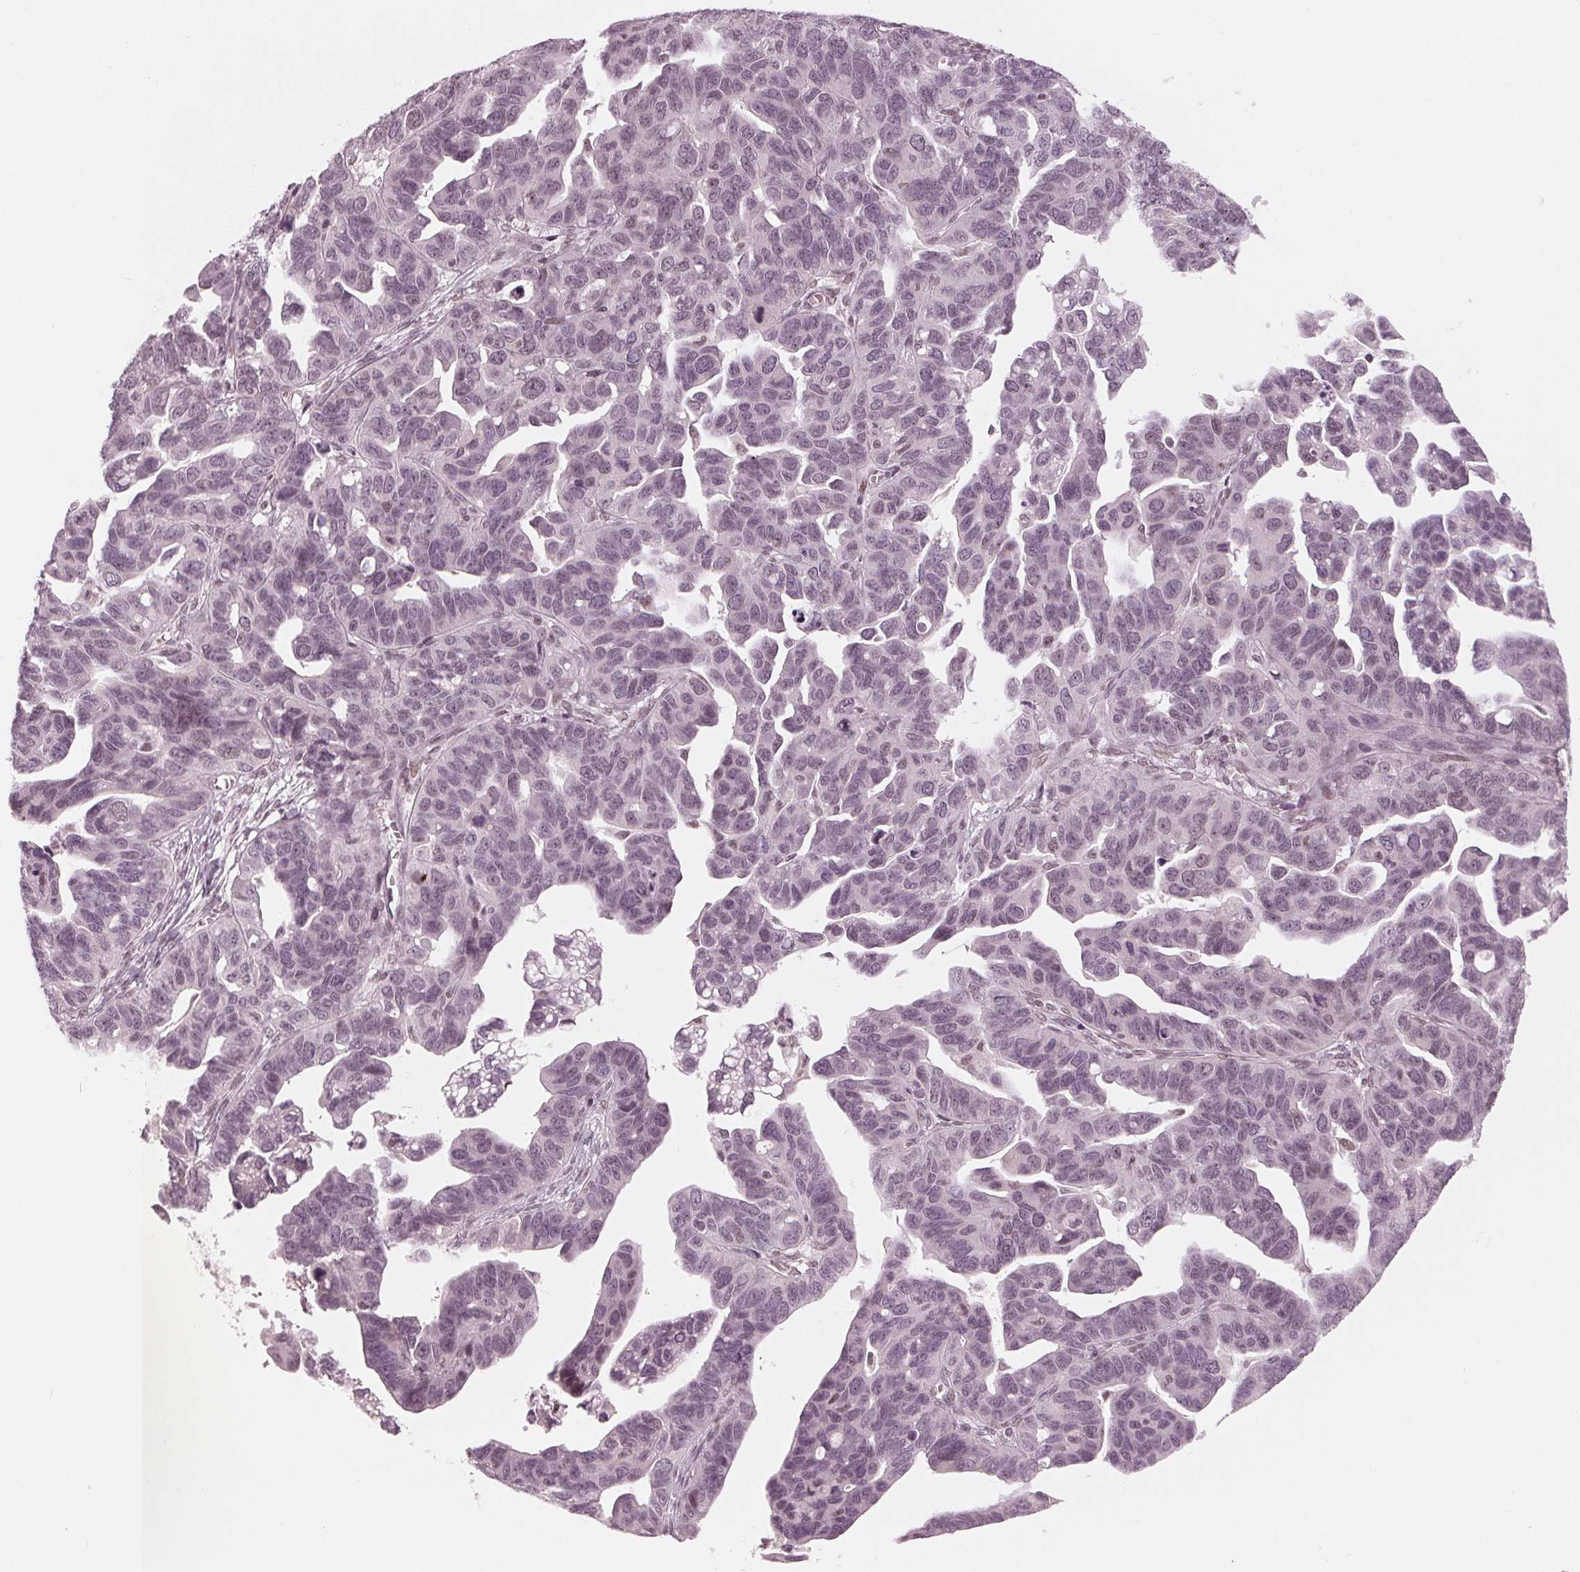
{"staining": {"intensity": "negative", "quantity": "none", "location": "none"}, "tissue": "ovarian cancer", "cell_type": "Tumor cells", "image_type": "cancer", "snomed": [{"axis": "morphology", "description": "Cystadenocarcinoma, serous, NOS"}, {"axis": "topography", "description": "Ovary"}], "caption": "The photomicrograph exhibits no significant positivity in tumor cells of ovarian cancer.", "gene": "DNMT3L", "patient": {"sex": "female", "age": 69}}